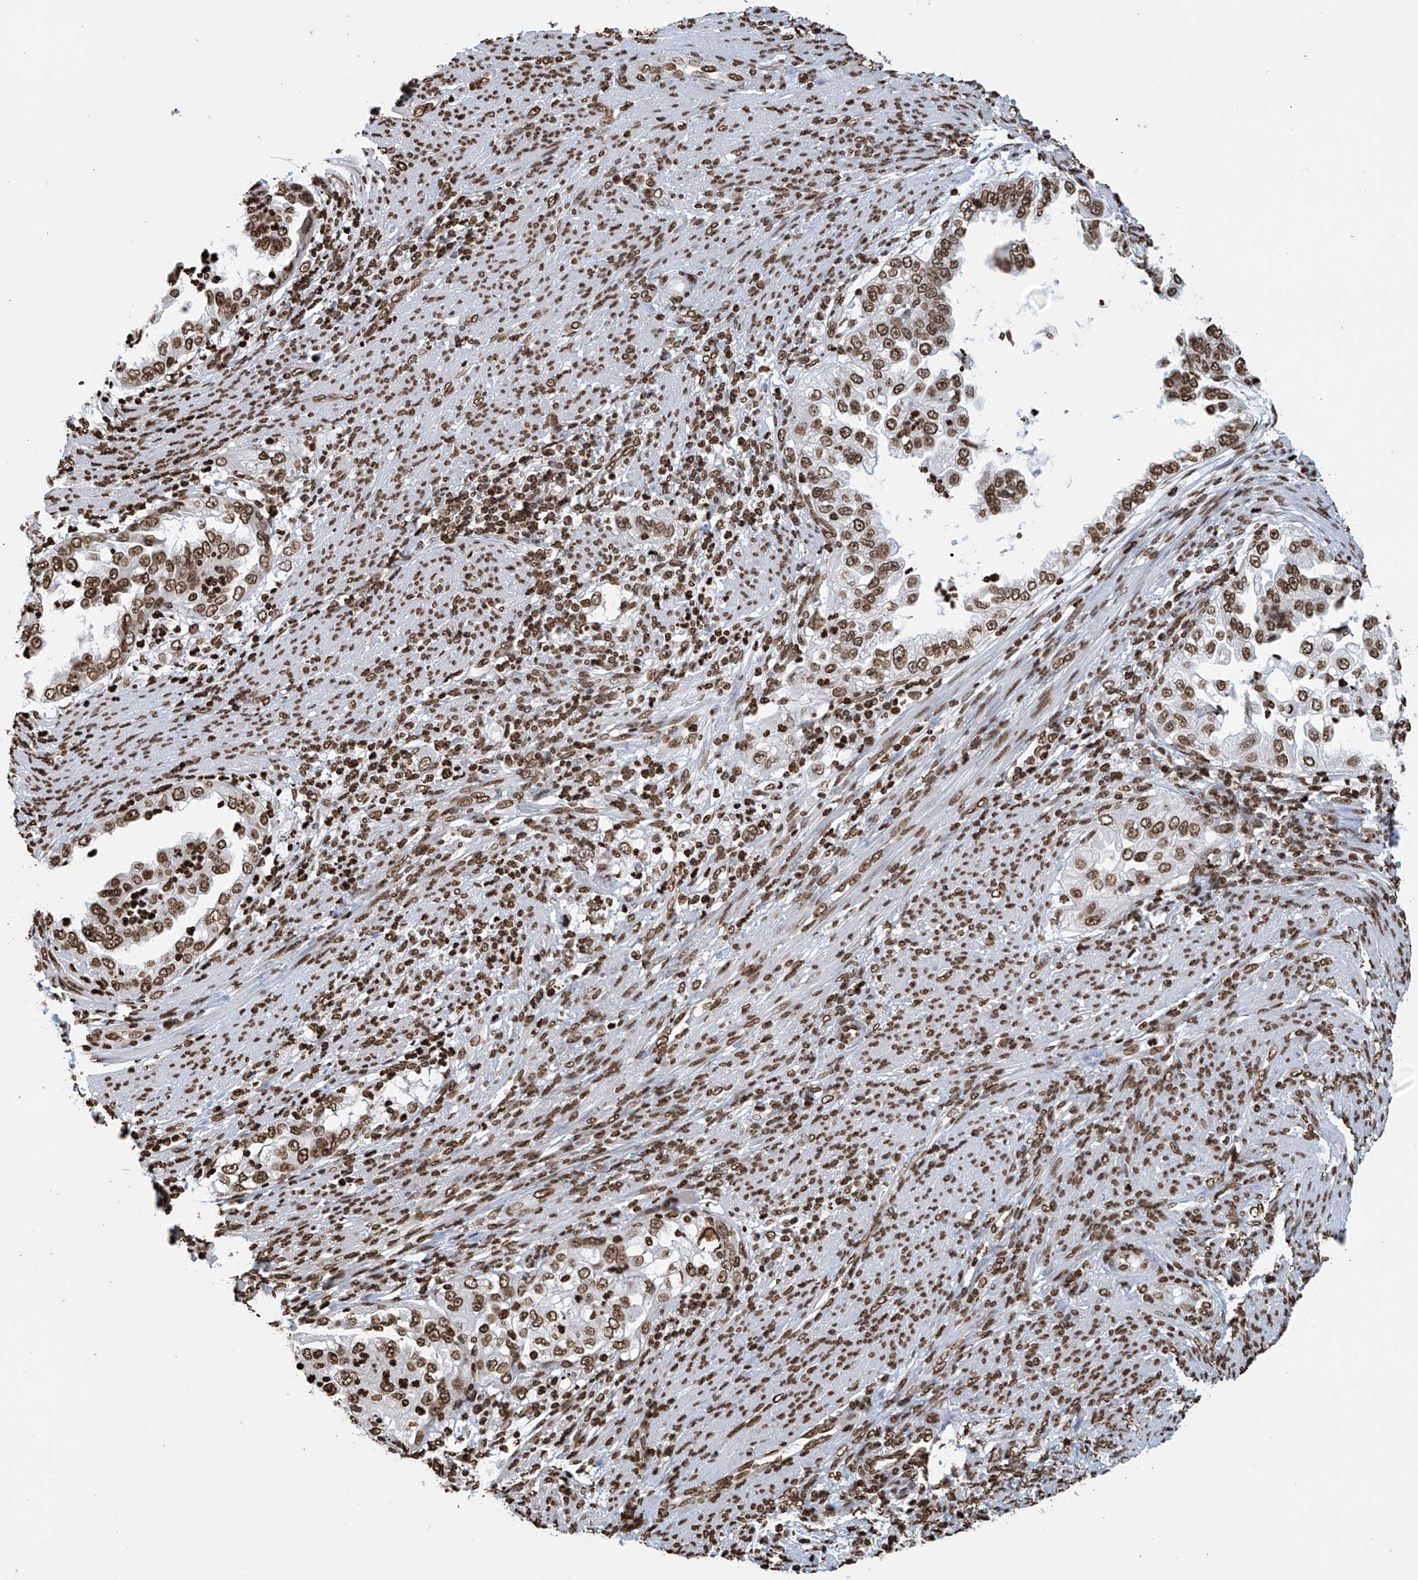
{"staining": {"intensity": "moderate", "quantity": ">75%", "location": "nuclear"}, "tissue": "endometrial cancer", "cell_type": "Tumor cells", "image_type": "cancer", "snomed": [{"axis": "morphology", "description": "Adenocarcinoma, NOS"}, {"axis": "topography", "description": "Endometrium"}], "caption": "About >75% of tumor cells in endometrial cancer (adenocarcinoma) demonstrate moderate nuclear protein expression as visualized by brown immunohistochemical staining.", "gene": "DPPA2", "patient": {"sex": "female", "age": 85}}